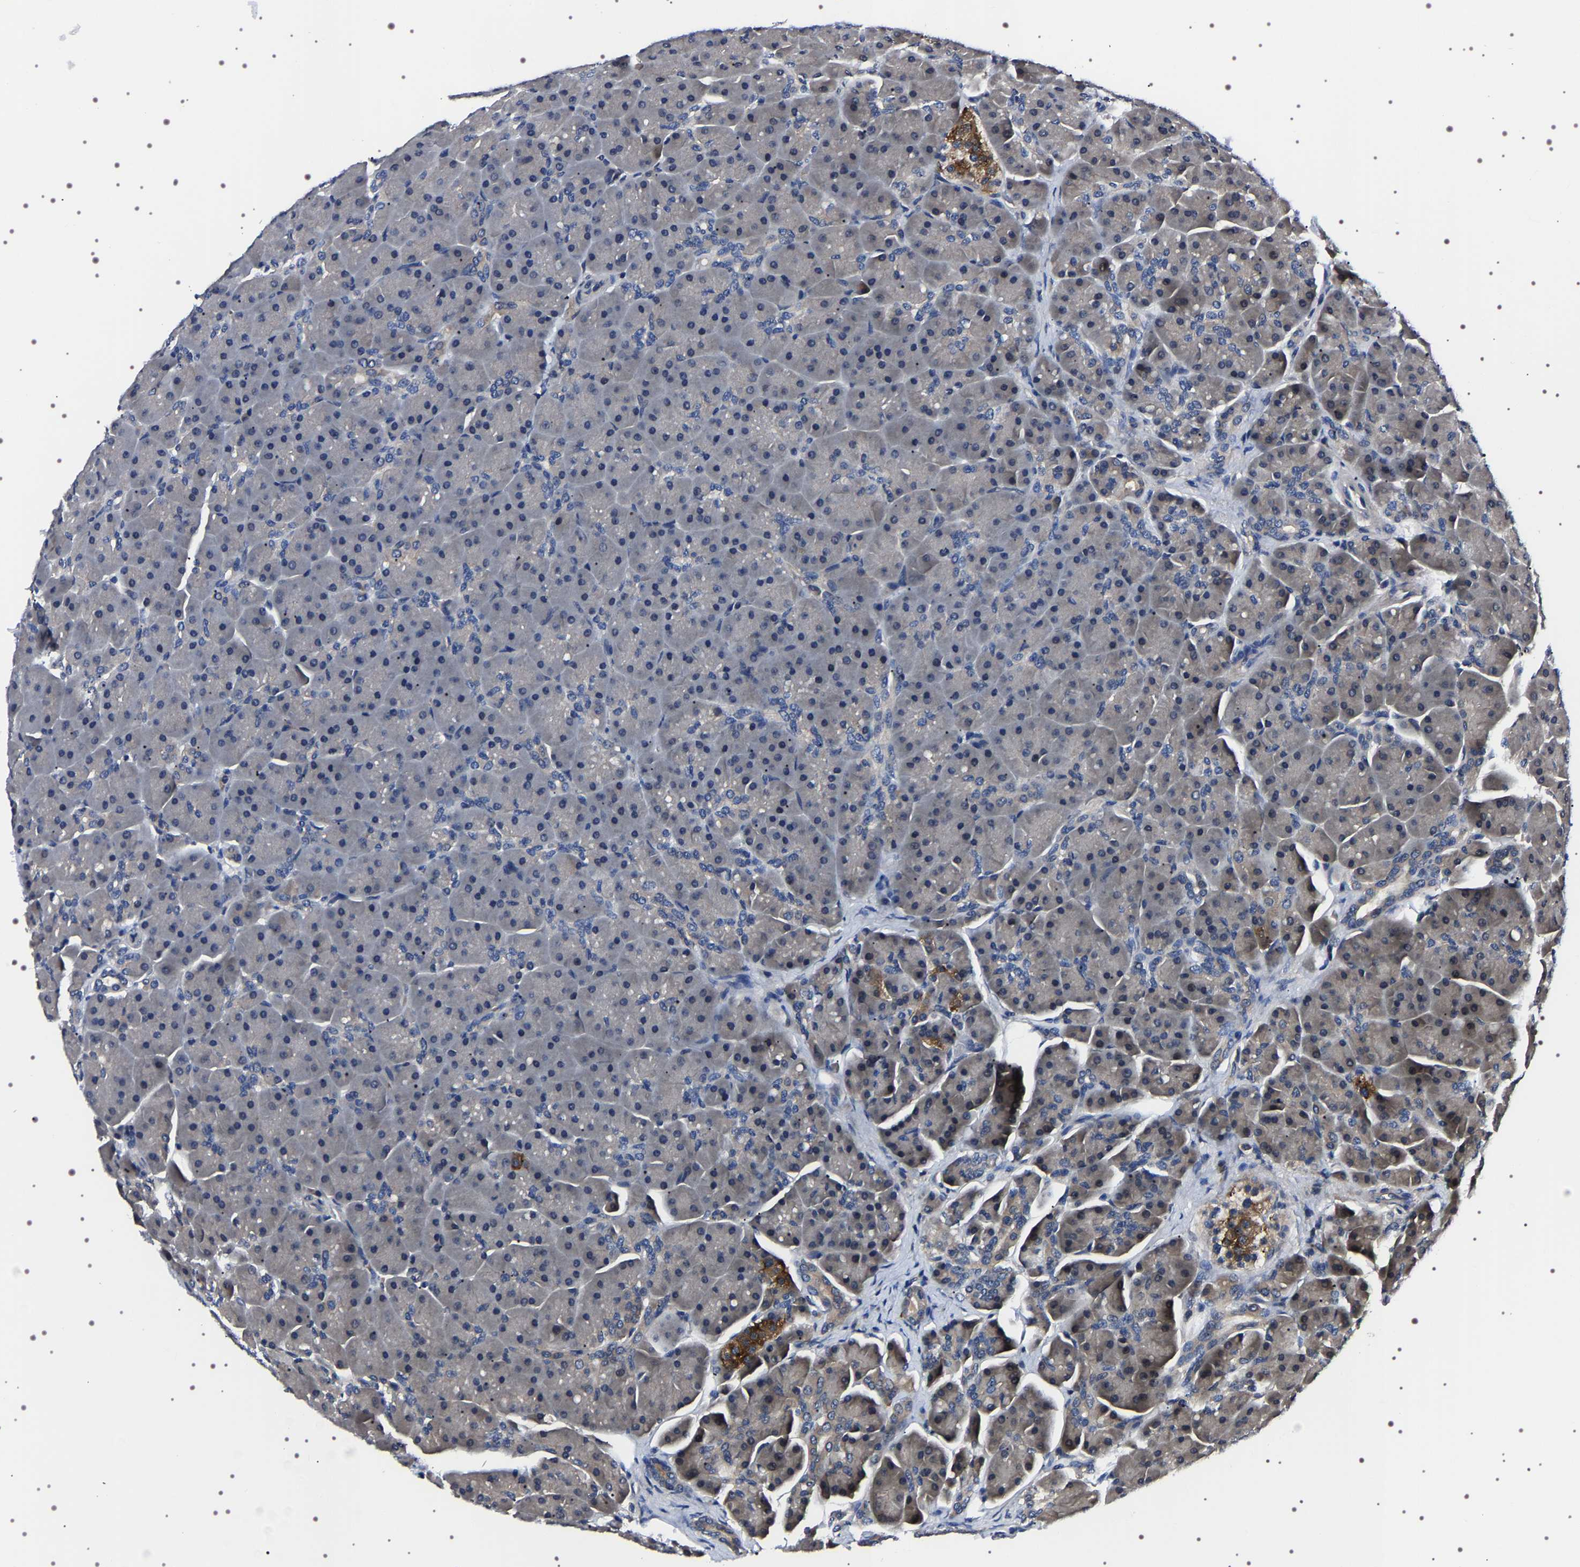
{"staining": {"intensity": "weak", "quantity": "<25%", "location": "cytoplasmic/membranous"}, "tissue": "pancreas", "cell_type": "Exocrine glandular cells", "image_type": "normal", "snomed": [{"axis": "morphology", "description": "Normal tissue, NOS"}, {"axis": "topography", "description": "Pancreas"}], "caption": "High magnification brightfield microscopy of benign pancreas stained with DAB (3,3'-diaminobenzidine) (brown) and counterstained with hematoxylin (blue): exocrine glandular cells show no significant staining. Nuclei are stained in blue.", "gene": "TARBP1", "patient": {"sex": "male", "age": 66}}